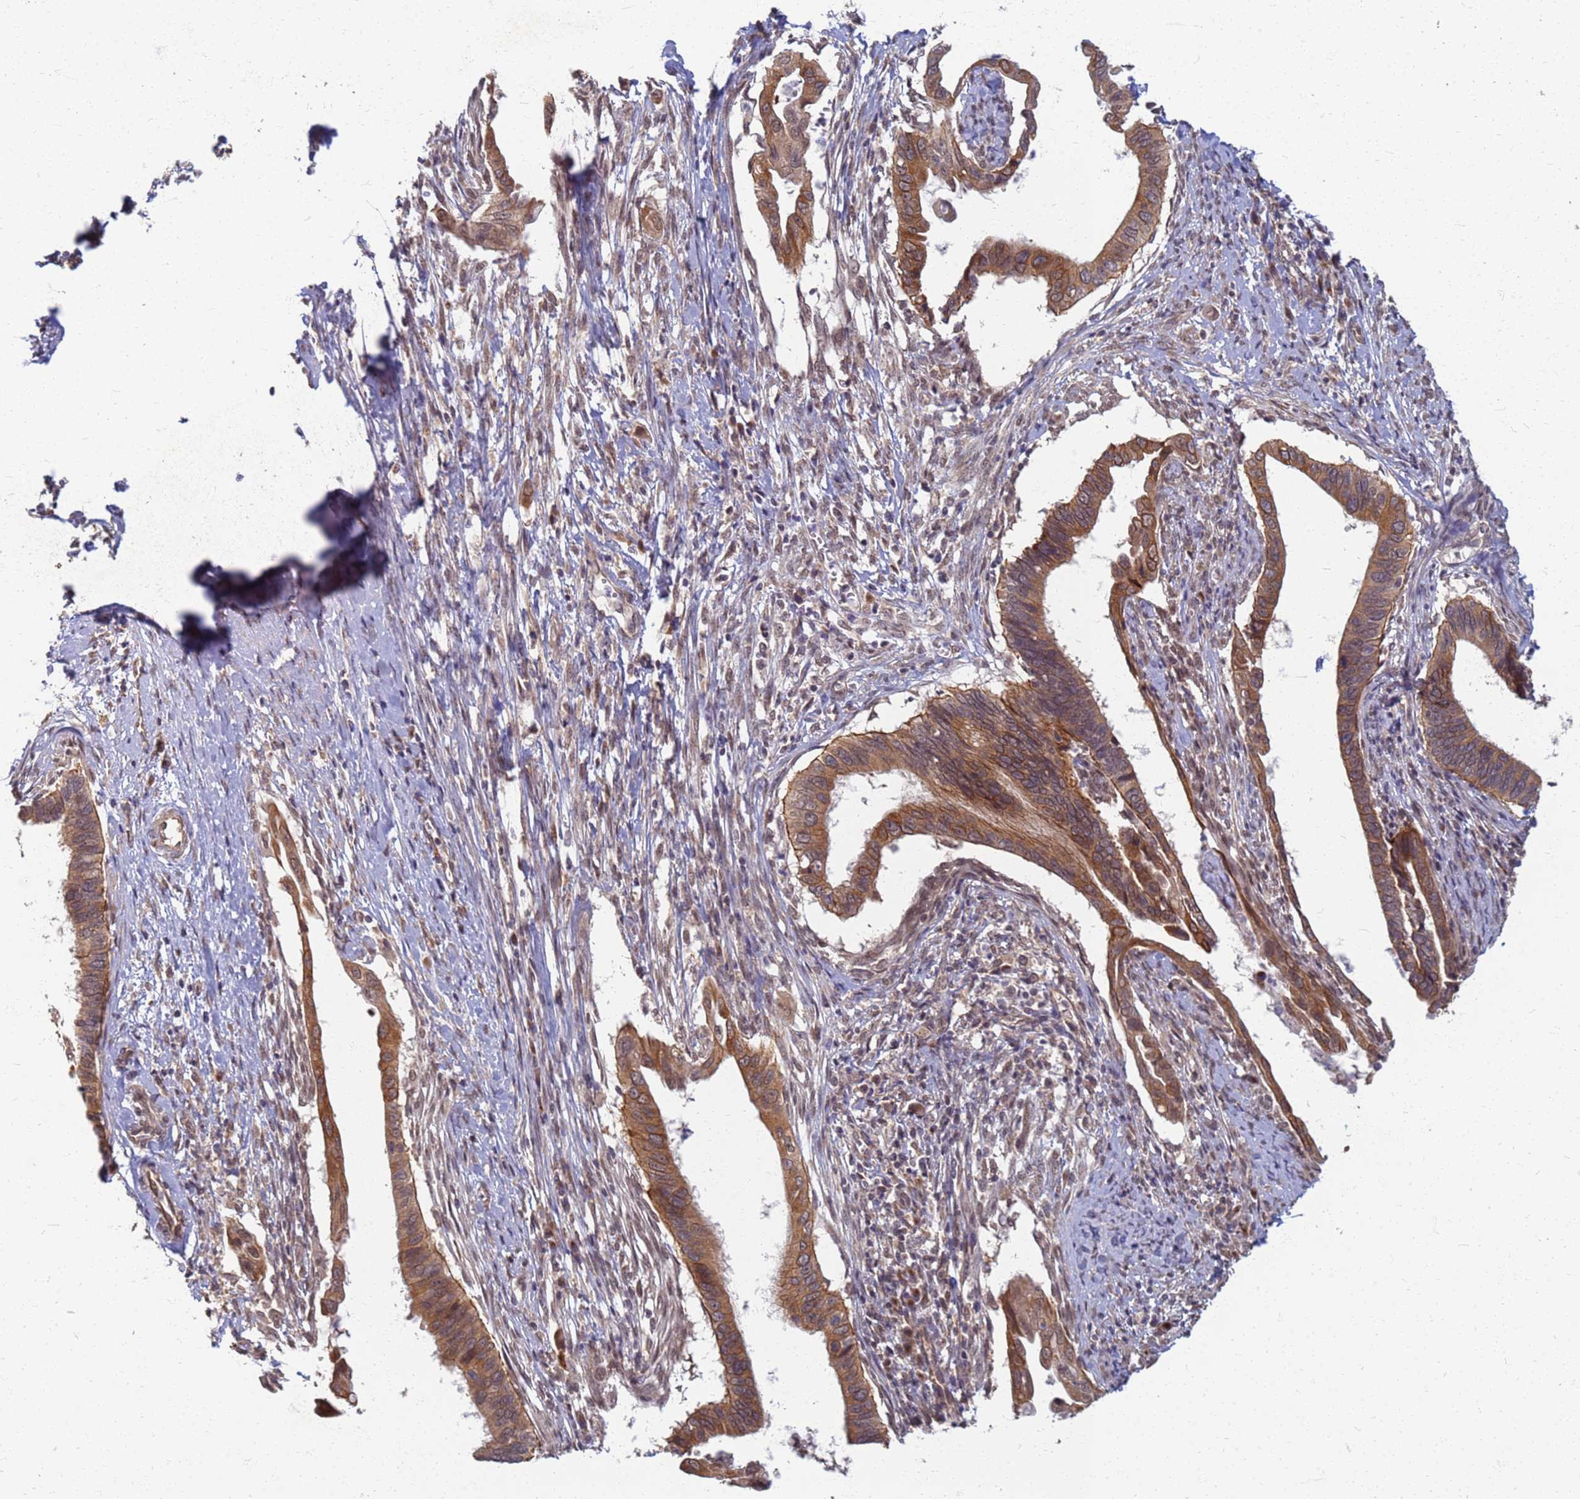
{"staining": {"intensity": "moderate", "quantity": ">75%", "location": "cytoplasmic/membranous"}, "tissue": "cervical cancer", "cell_type": "Tumor cells", "image_type": "cancer", "snomed": [{"axis": "morphology", "description": "Adenocarcinoma, NOS"}, {"axis": "topography", "description": "Cervix"}], "caption": "Cervical cancer stained with a brown dye displays moderate cytoplasmic/membranous positive expression in approximately >75% of tumor cells.", "gene": "ITGB4", "patient": {"sex": "female", "age": 42}}